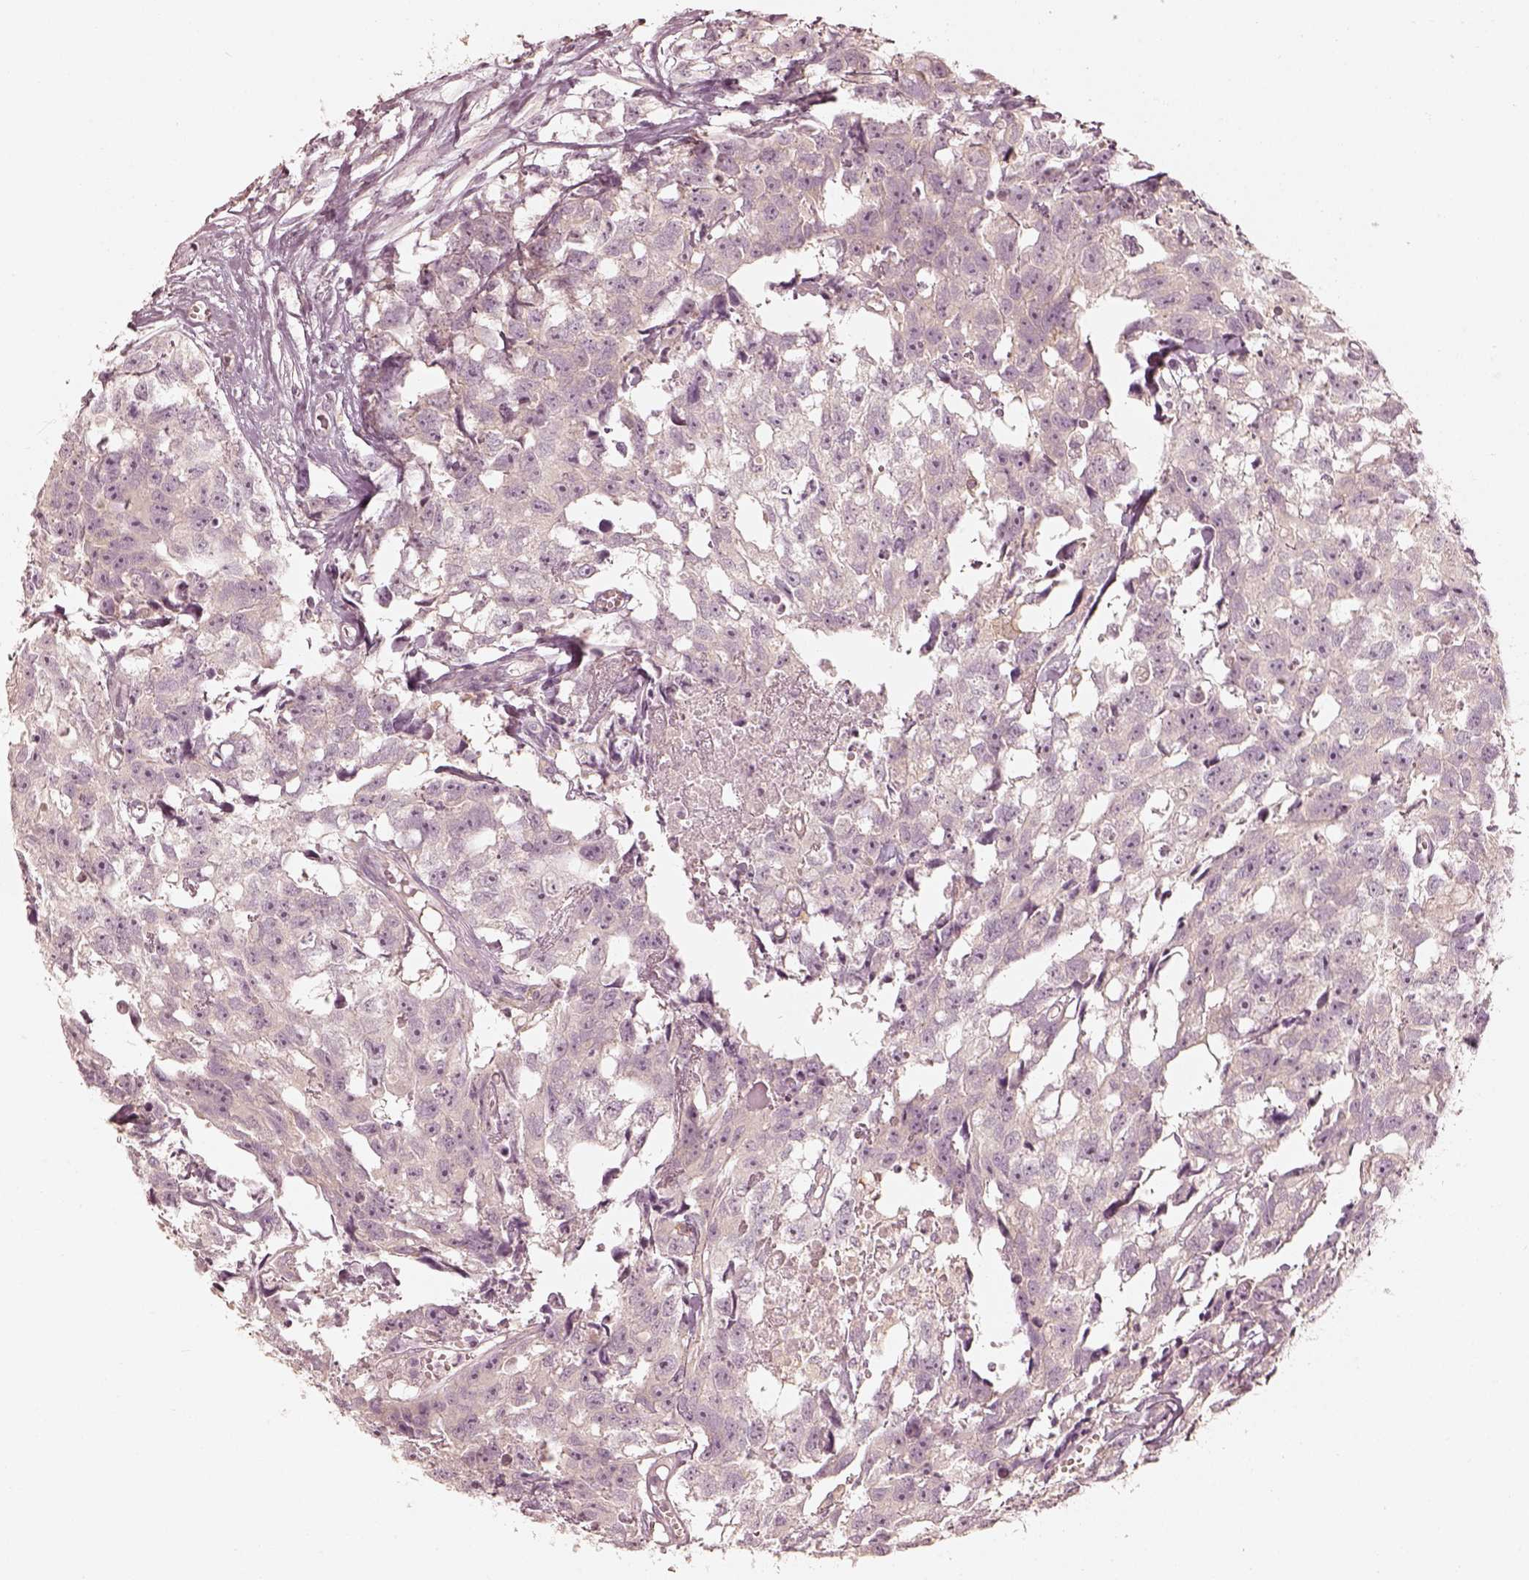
{"staining": {"intensity": "negative", "quantity": "none", "location": "none"}, "tissue": "testis cancer", "cell_type": "Tumor cells", "image_type": "cancer", "snomed": [{"axis": "morphology", "description": "Carcinoma, Embryonal, NOS"}, {"axis": "morphology", "description": "Teratoma, malignant, NOS"}, {"axis": "topography", "description": "Testis"}], "caption": "Immunohistochemical staining of embryonal carcinoma (testis) demonstrates no significant staining in tumor cells.", "gene": "FMNL2", "patient": {"sex": "male", "age": 44}}